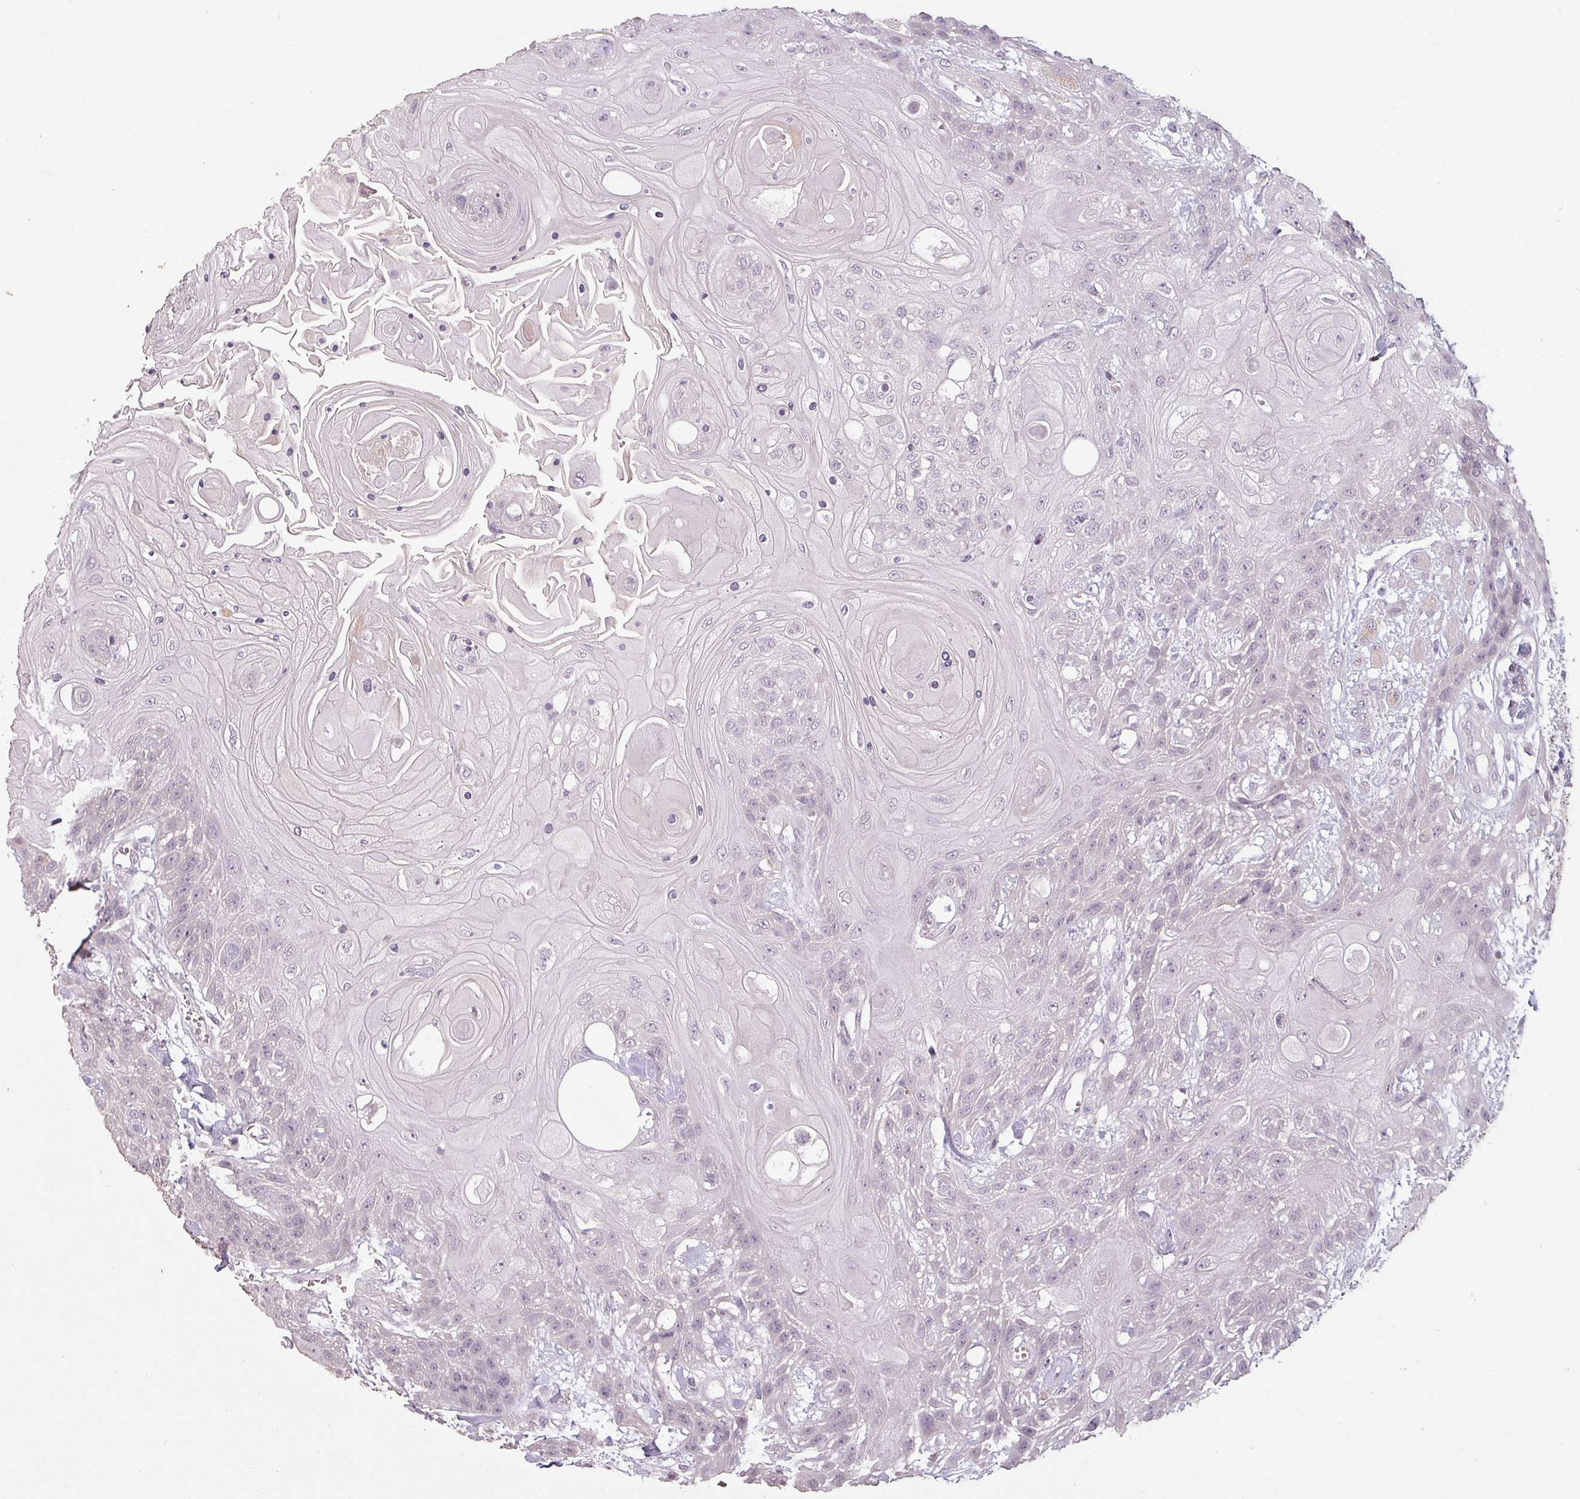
{"staining": {"intensity": "negative", "quantity": "none", "location": "none"}, "tissue": "head and neck cancer", "cell_type": "Tumor cells", "image_type": "cancer", "snomed": [{"axis": "morphology", "description": "Squamous cell carcinoma, NOS"}, {"axis": "topography", "description": "Head-Neck"}], "caption": "Image shows no protein expression in tumor cells of head and neck cancer (squamous cell carcinoma) tissue. (DAB (3,3'-diaminobenzidine) IHC visualized using brightfield microscopy, high magnification).", "gene": "LYPLA1", "patient": {"sex": "female", "age": 43}}